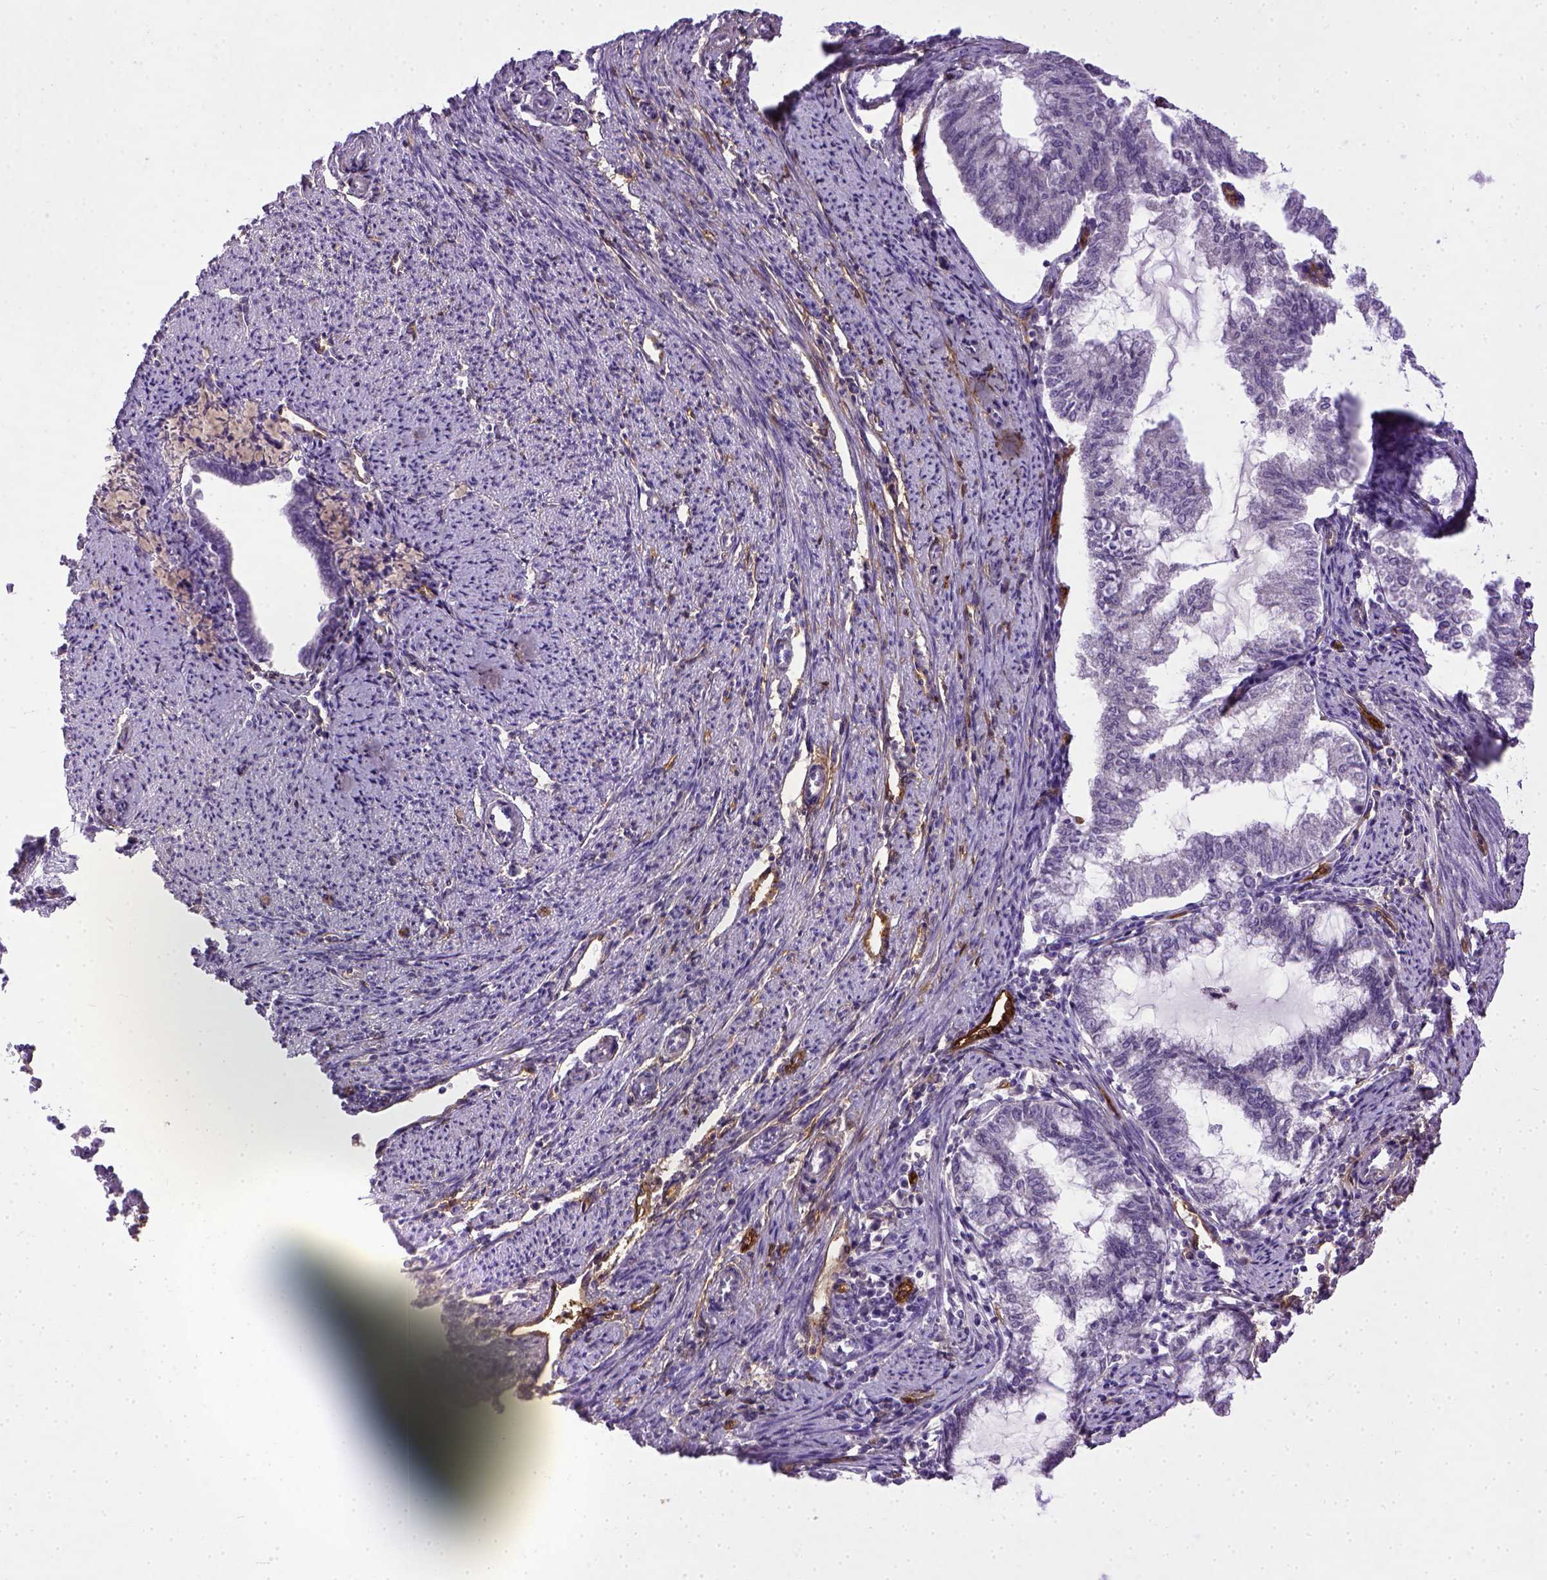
{"staining": {"intensity": "negative", "quantity": "none", "location": "none"}, "tissue": "endometrial cancer", "cell_type": "Tumor cells", "image_type": "cancer", "snomed": [{"axis": "morphology", "description": "Adenocarcinoma, NOS"}, {"axis": "topography", "description": "Endometrium"}], "caption": "Micrograph shows no protein positivity in tumor cells of endometrial adenocarcinoma tissue.", "gene": "ENG", "patient": {"sex": "female", "age": 79}}